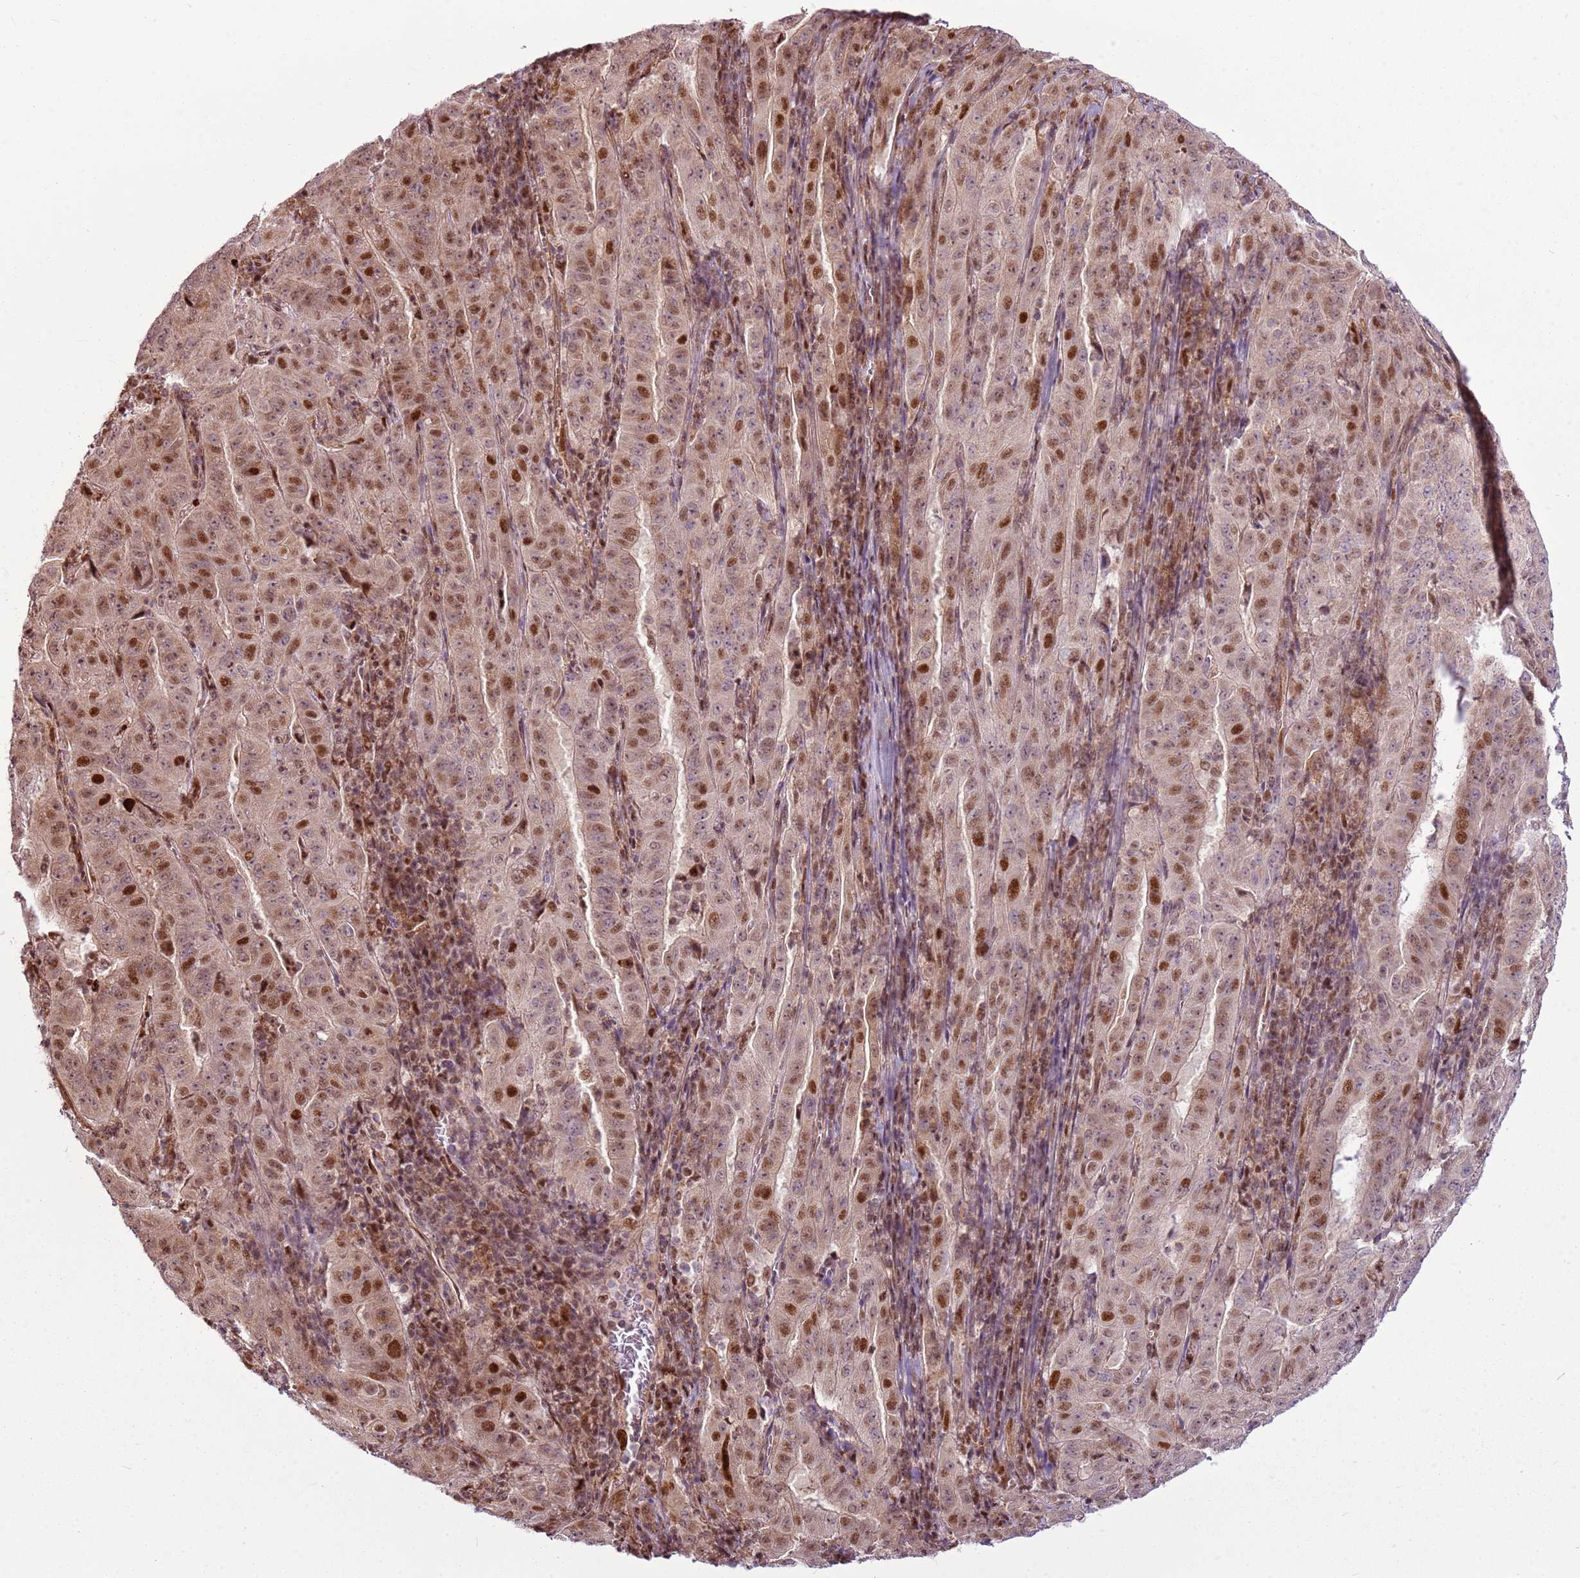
{"staining": {"intensity": "moderate", "quantity": ">75%", "location": "nuclear"}, "tissue": "pancreatic cancer", "cell_type": "Tumor cells", "image_type": "cancer", "snomed": [{"axis": "morphology", "description": "Adenocarcinoma, NOS"}, {"axis": "topography", "description": "Pancreas"}], "caption": "Pancreatic cancer tissue shows moderate nuclear expression in about >75% of tumor cells, visualized by immunohistochemistry.", "gene": "PCTP", "patient": {"sex": "male", "age": 63}}